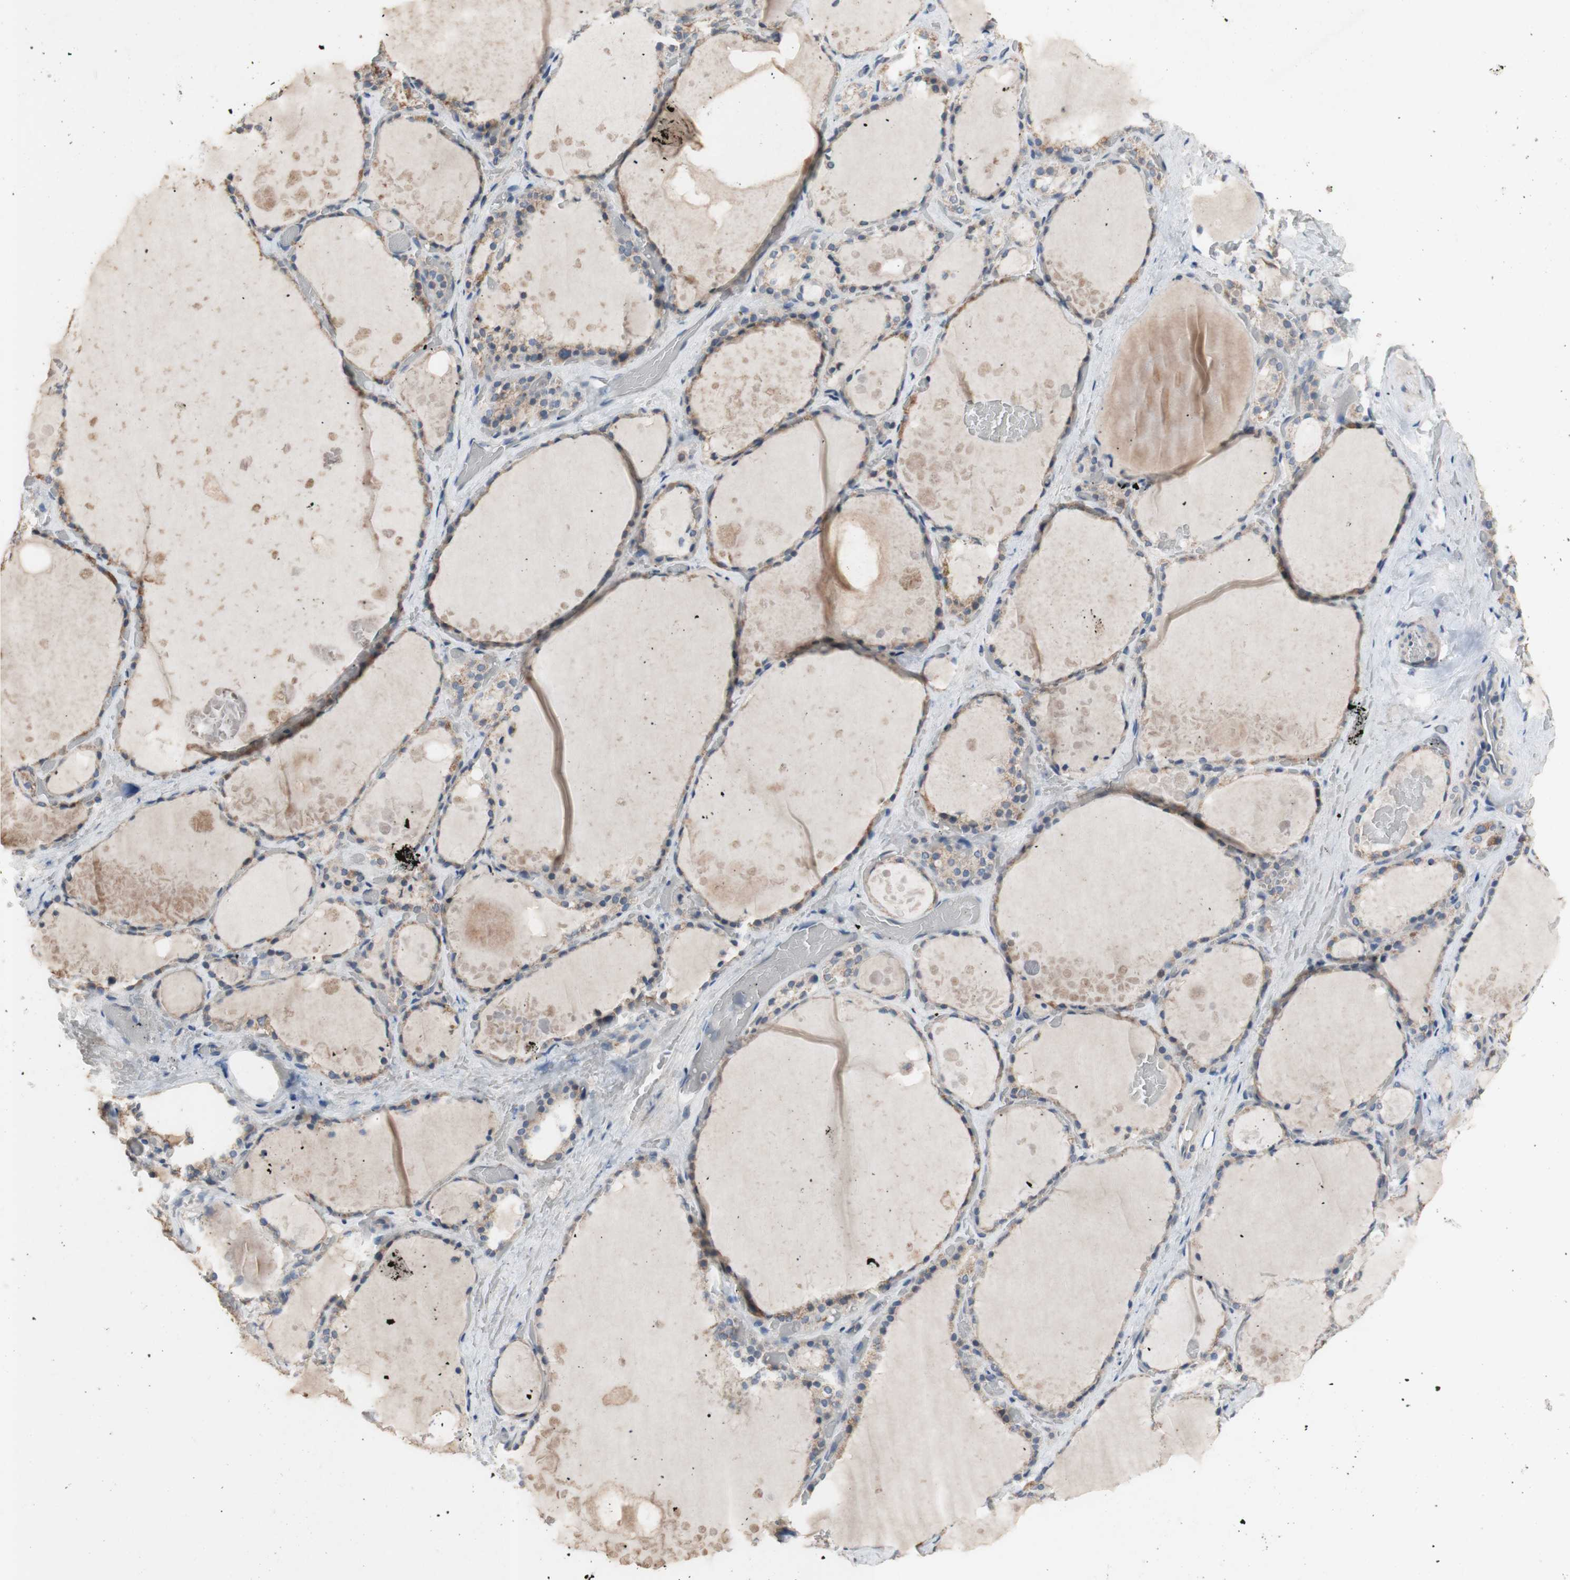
{"staining": {"intensity": "moderate", "quantity": ">75%", "location": "cytoplasmic/membranous"}, "tissue": "thyroid gland", "cell_type": "Glandular cells", "image_type": "normal", "snomed": [{"axis": "morphology", "description": "Normal tissue, NOS"}, {"axis": "topography", "description": "Thyroid gland"}], "caption": "A brown stain labels moderate cytoplasmic/membranous positivity of a protein in glandular cells of benign thyroid gland.", "gene": "PTGIS", "patient": {"sex": "male", "age": 61}}